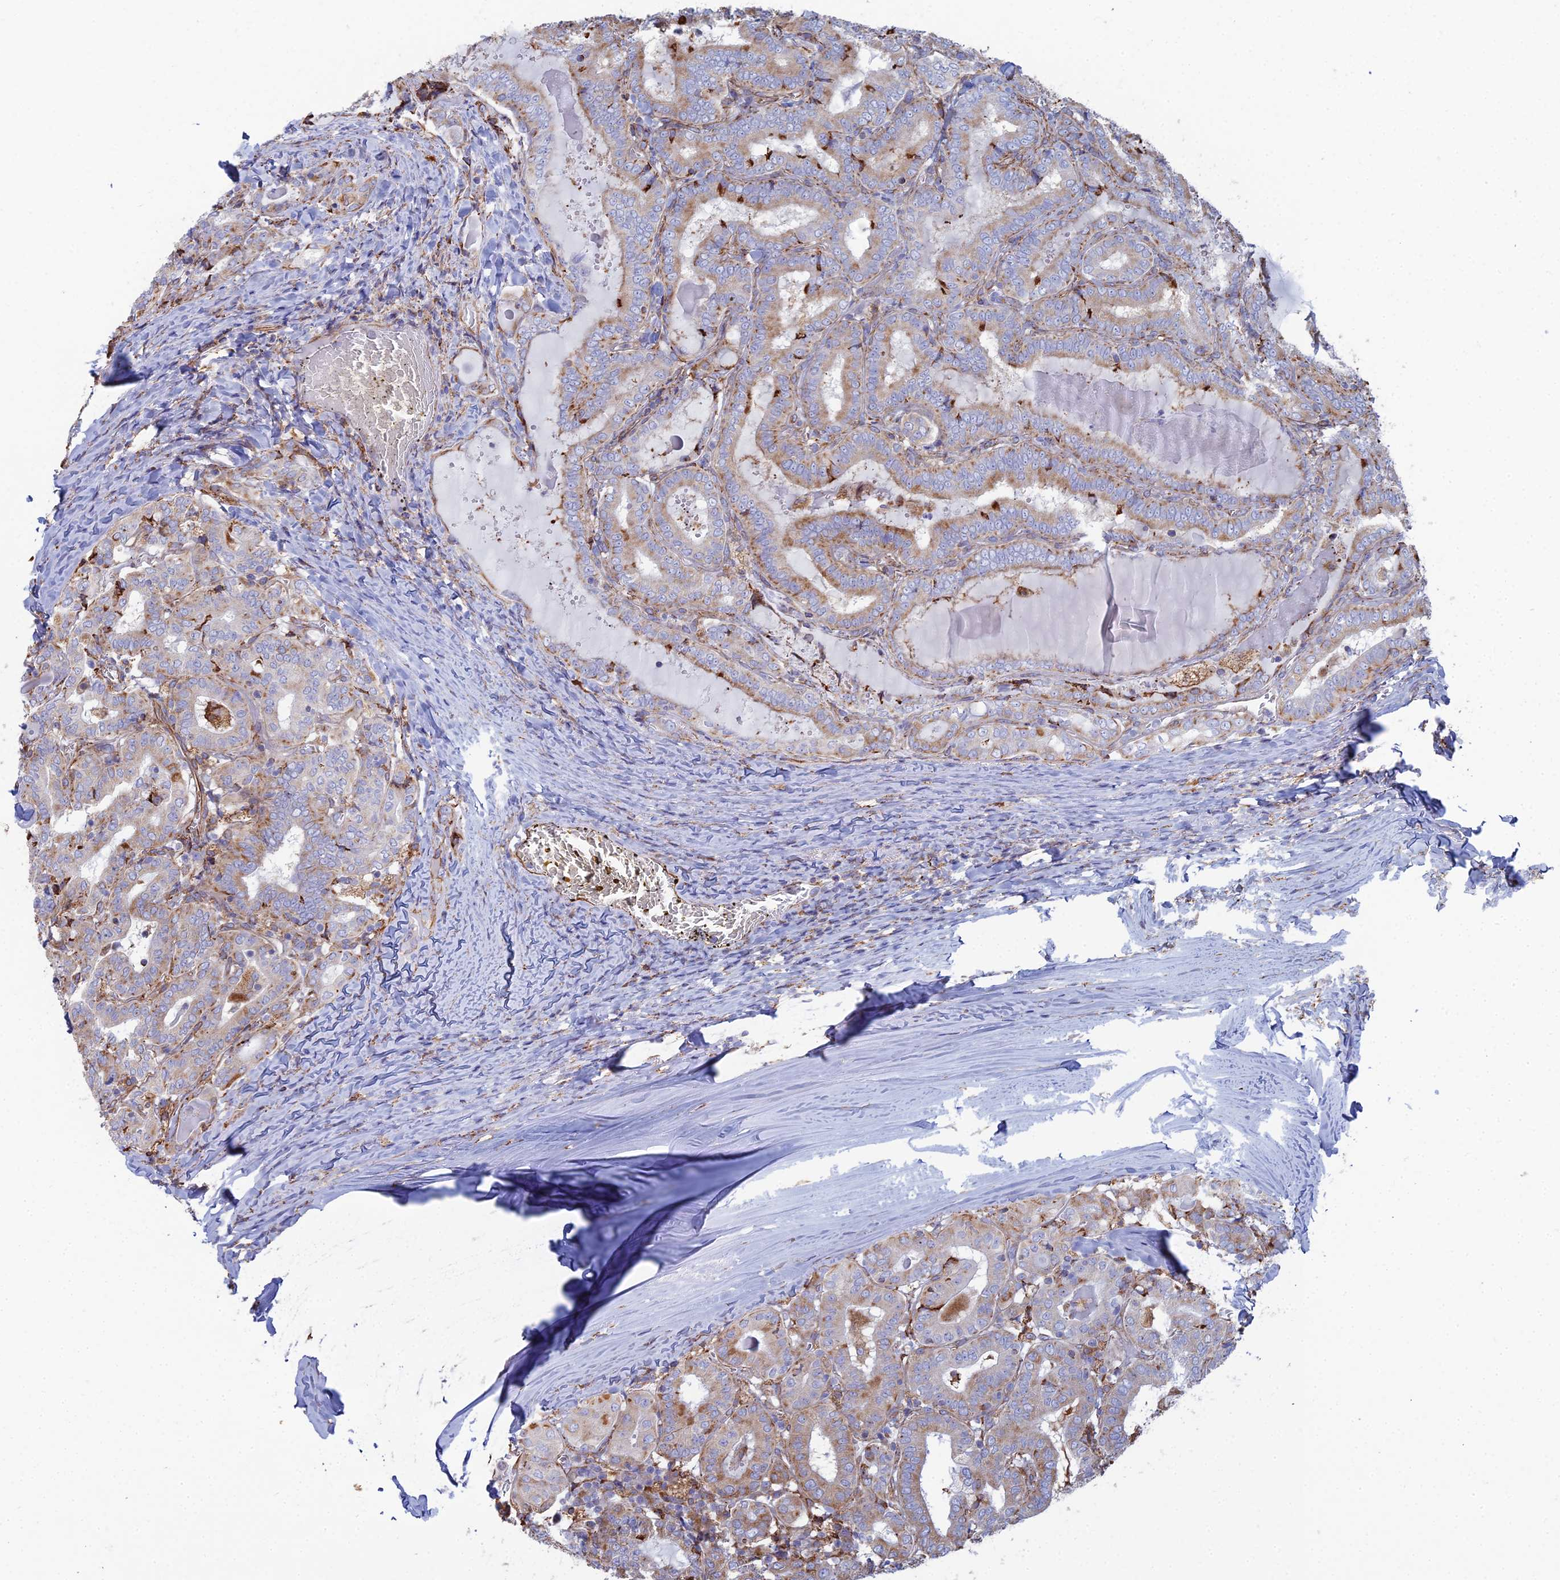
{"staining": {"intensity": "moderate", "quantity": "<25%", "location": "cytoplasmic/membranous"}, "tissue": "thyroid cancer", "cell_type": "Tumor cells", "image_type": "cancer", "snomed": [{"axis": "morphology", "description": "Papillary adenocarcinoma, NOS"}, {"axis": "topography", "description": "Thyroid gland"}], "caption": "Moderate cytoplasmic/membranous protein positivity is present in about <25% of tumor cells in thyroid cancer.", "gene": "CLVS2", "patient": {"sex": "female", "age": 72}}